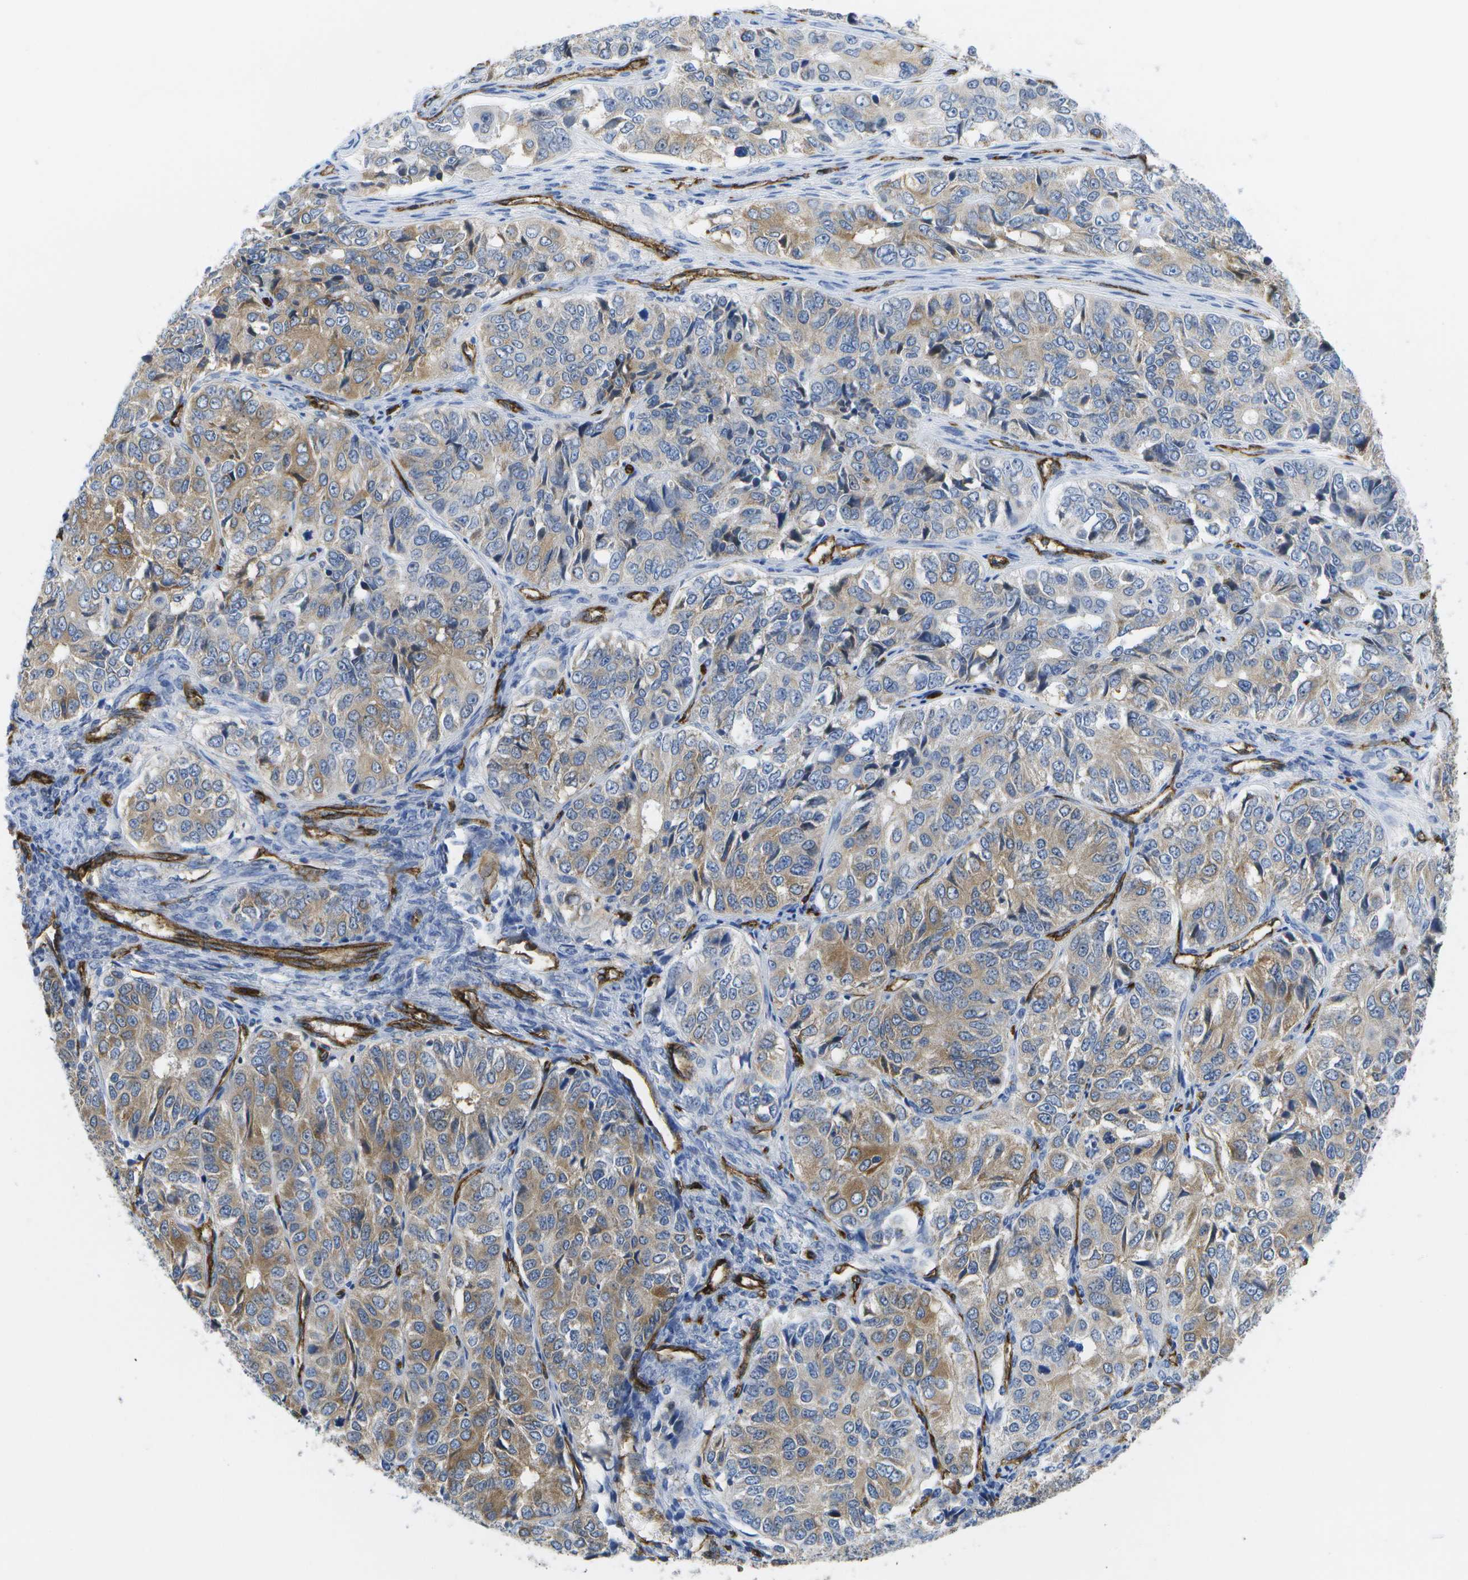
{"staining": {"intensity": "weak", "quantity": "25%-75%", "location": "cytoplasmic/membranous"}, "tissue": "ovarian cancer", "cell_type": "Tumor cells", "image_type": "cancer", "snomed": [{"axis": "morphology", "description": "Carcinoma, endometroid"}, {"axis": "topography", "description": "Ovary"}], "caption": "A photomicrograph of endometroid carcinoma (ovarian) stained for a protein reveals weak cytoplasmic/membranous brown staining in tumor cells.", "gene": "DYSF", "patient": {"sex": "female", "age": 51}}